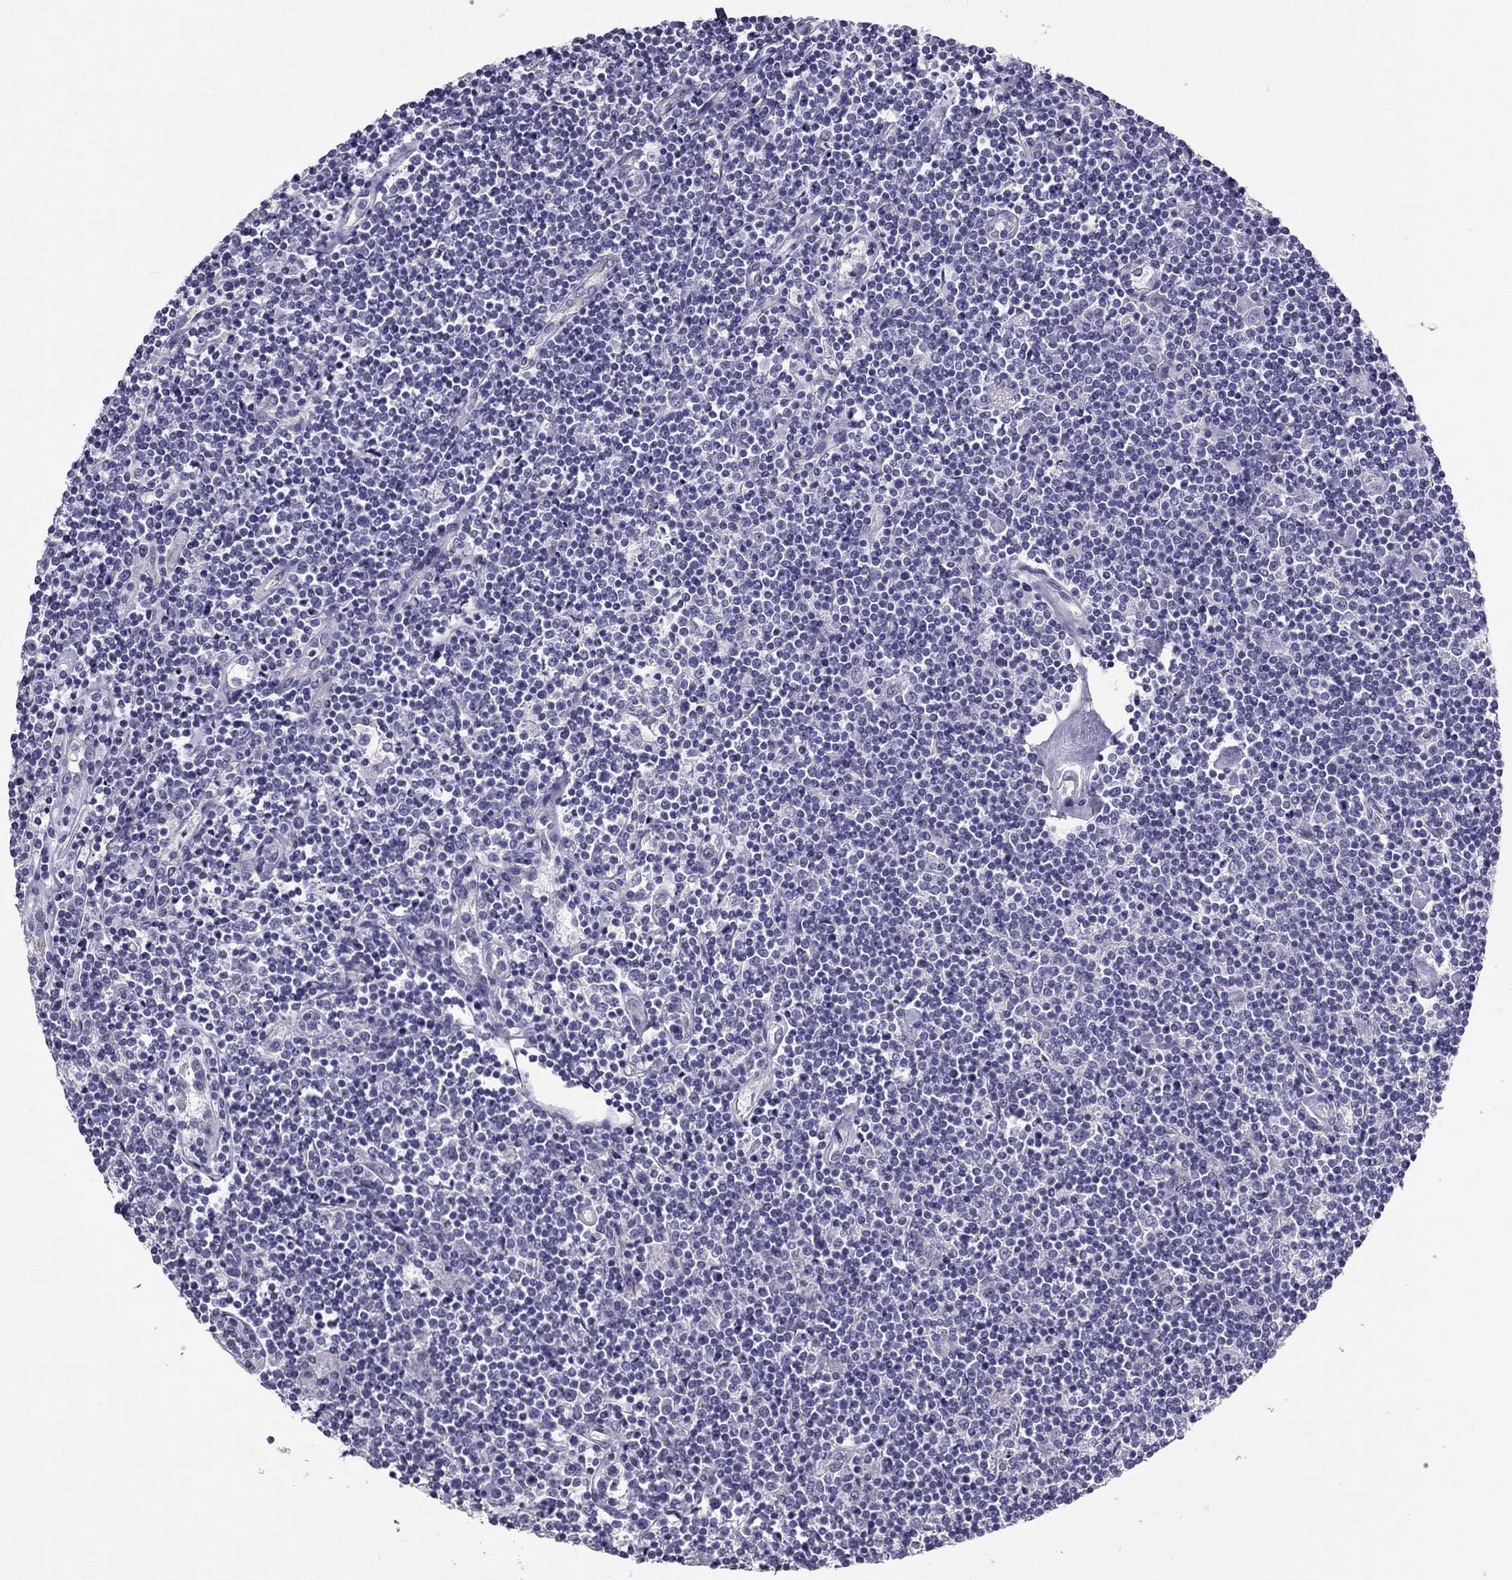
{"staining": {"intensity": "negative", "quantity": "none", "location": "none"}, "tissue": "lymphoma", "cell_type": "Tumor cells", "image_type": "cancer", "snomed": [{"axis": "morphology", "description": "Hodgkin's disease, NOS"}, {"axis": "topography", "description": "Lymph node"}], "caption": "High magnification brightfield microscopy of lymphoma stained with DAB (brown) and counterstained with hematoxylin (blue): tumor cells show no significant staining.", "gene": "PDE6A", "patient": {"sex": "male", "age": 40}}